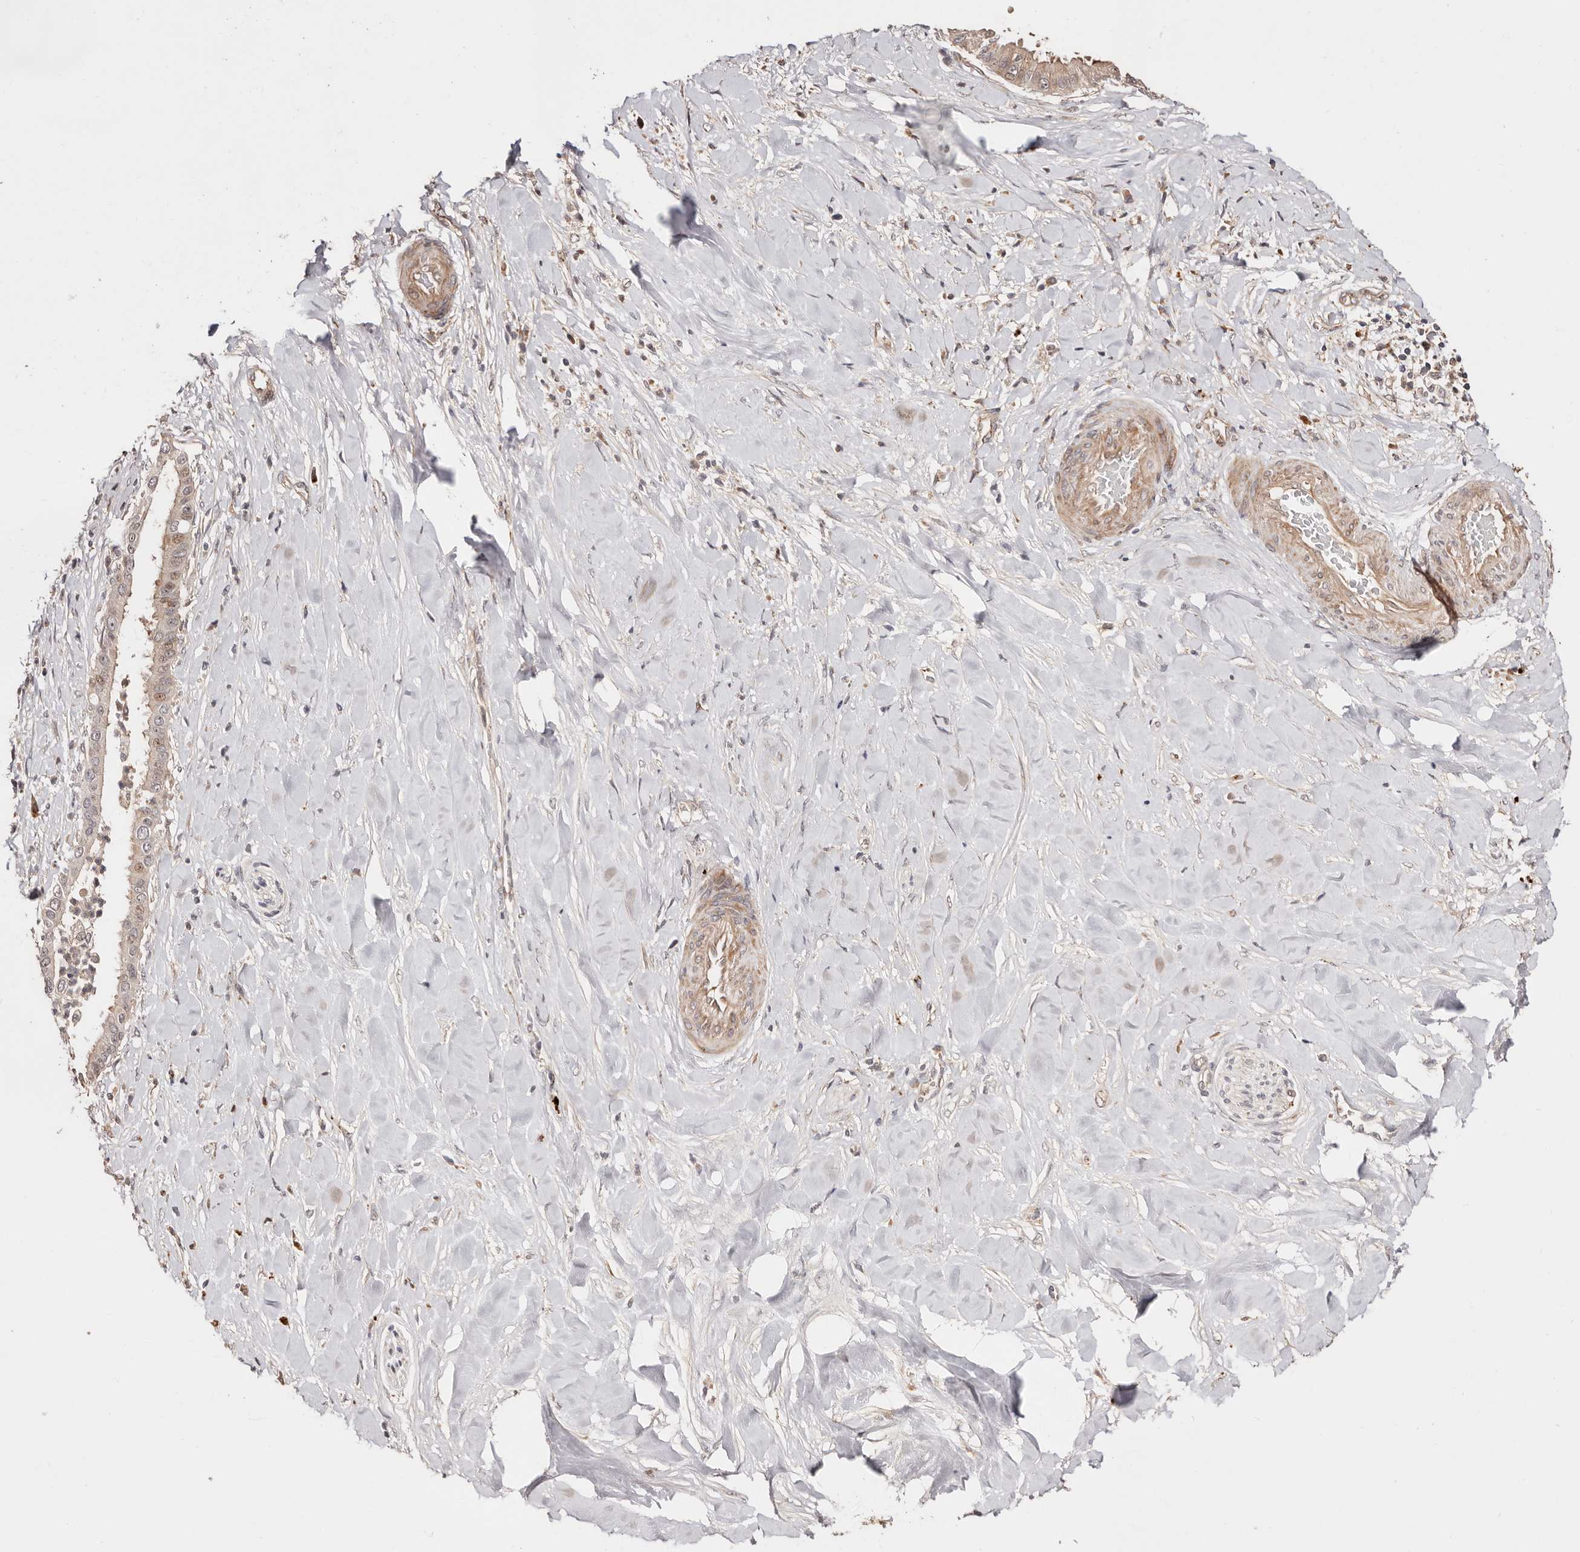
{"staining": {"intensity": "moderate", "quantity": ">75%", "location": "cytoplasmic/membranous,nuclear"}, "tissue": "liver cancer", "cell_type": "Tumor cells", "image_type": "cancer", "snomed": [{"axis": "morphology", "description": "Cholangiocarcinoma"}, {"axis": "topography", "description": "Liver"}], "caption": "This photomicrograph shows liver cholangiocarcinoma stained with immunohistochemistry to label a protein in brown. The cytoplasmic/membranous and nuclear of tumor cells show moderate positivity for the protein. Nuclei are counter-stained blue.", "gene": "PTPN22", "patient": {"sex": "female", "age": 54}}